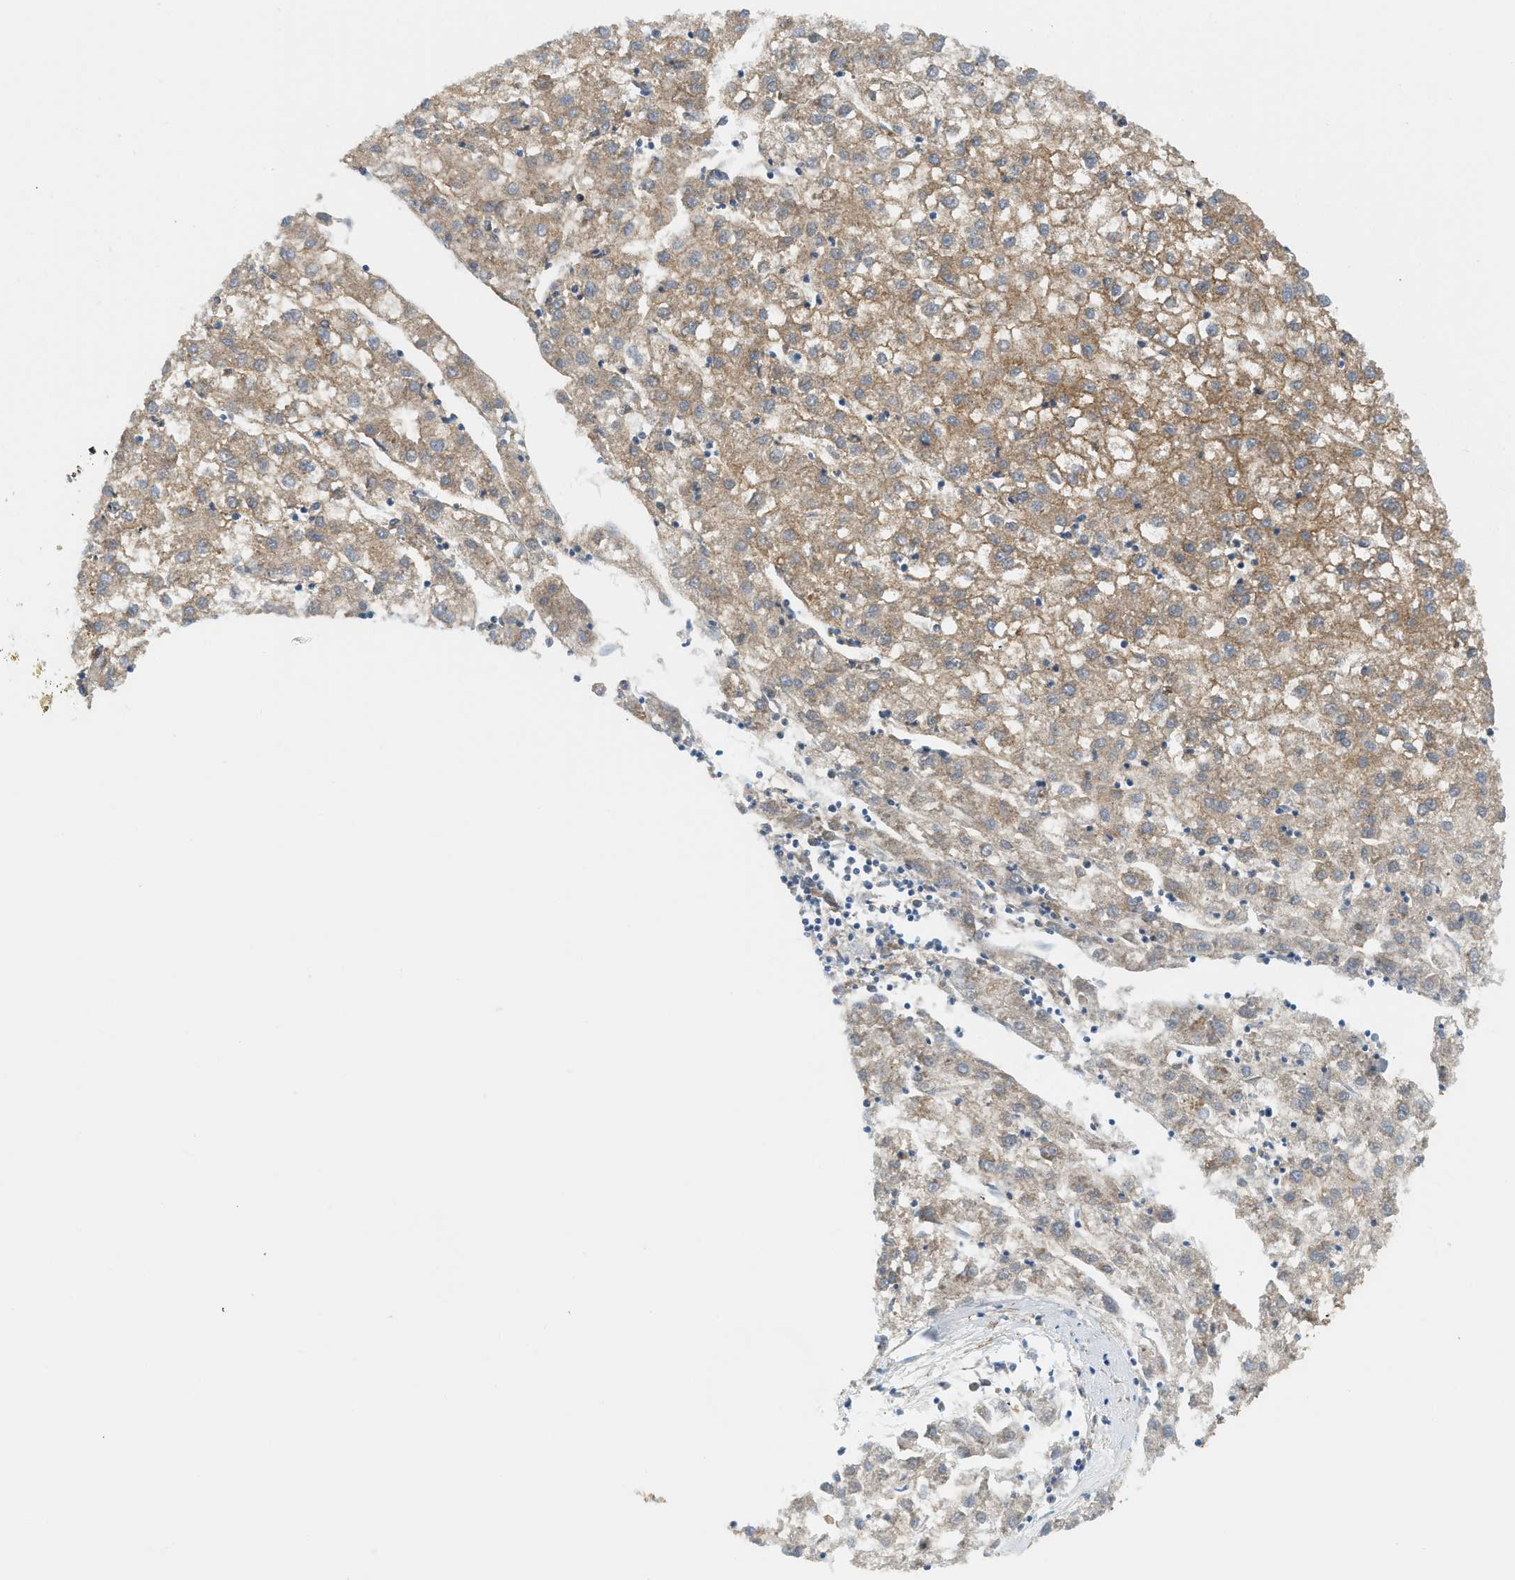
{"staining": {"intensity": "moderate", "quantity": ">75%", "location": "cytoplasmic/membranous"}, "tissue": "liver cancer", "cell_type": "Tumor cells", "image_type": "cancer", "snomed": [{"axis": "morphology", "description": "Carcinoma, Hepatocellular, NOS"}, {"axis": "topography", "description": "Liver"}], "caption": "Protein expression analysis of liver cancer displays moderate cytoplasmic/membranous staining in about >75% of tumor cells. Nuclei are stained in blue.", "gene": "HIP1", "patient": {"sex": "male", "age": 72}}